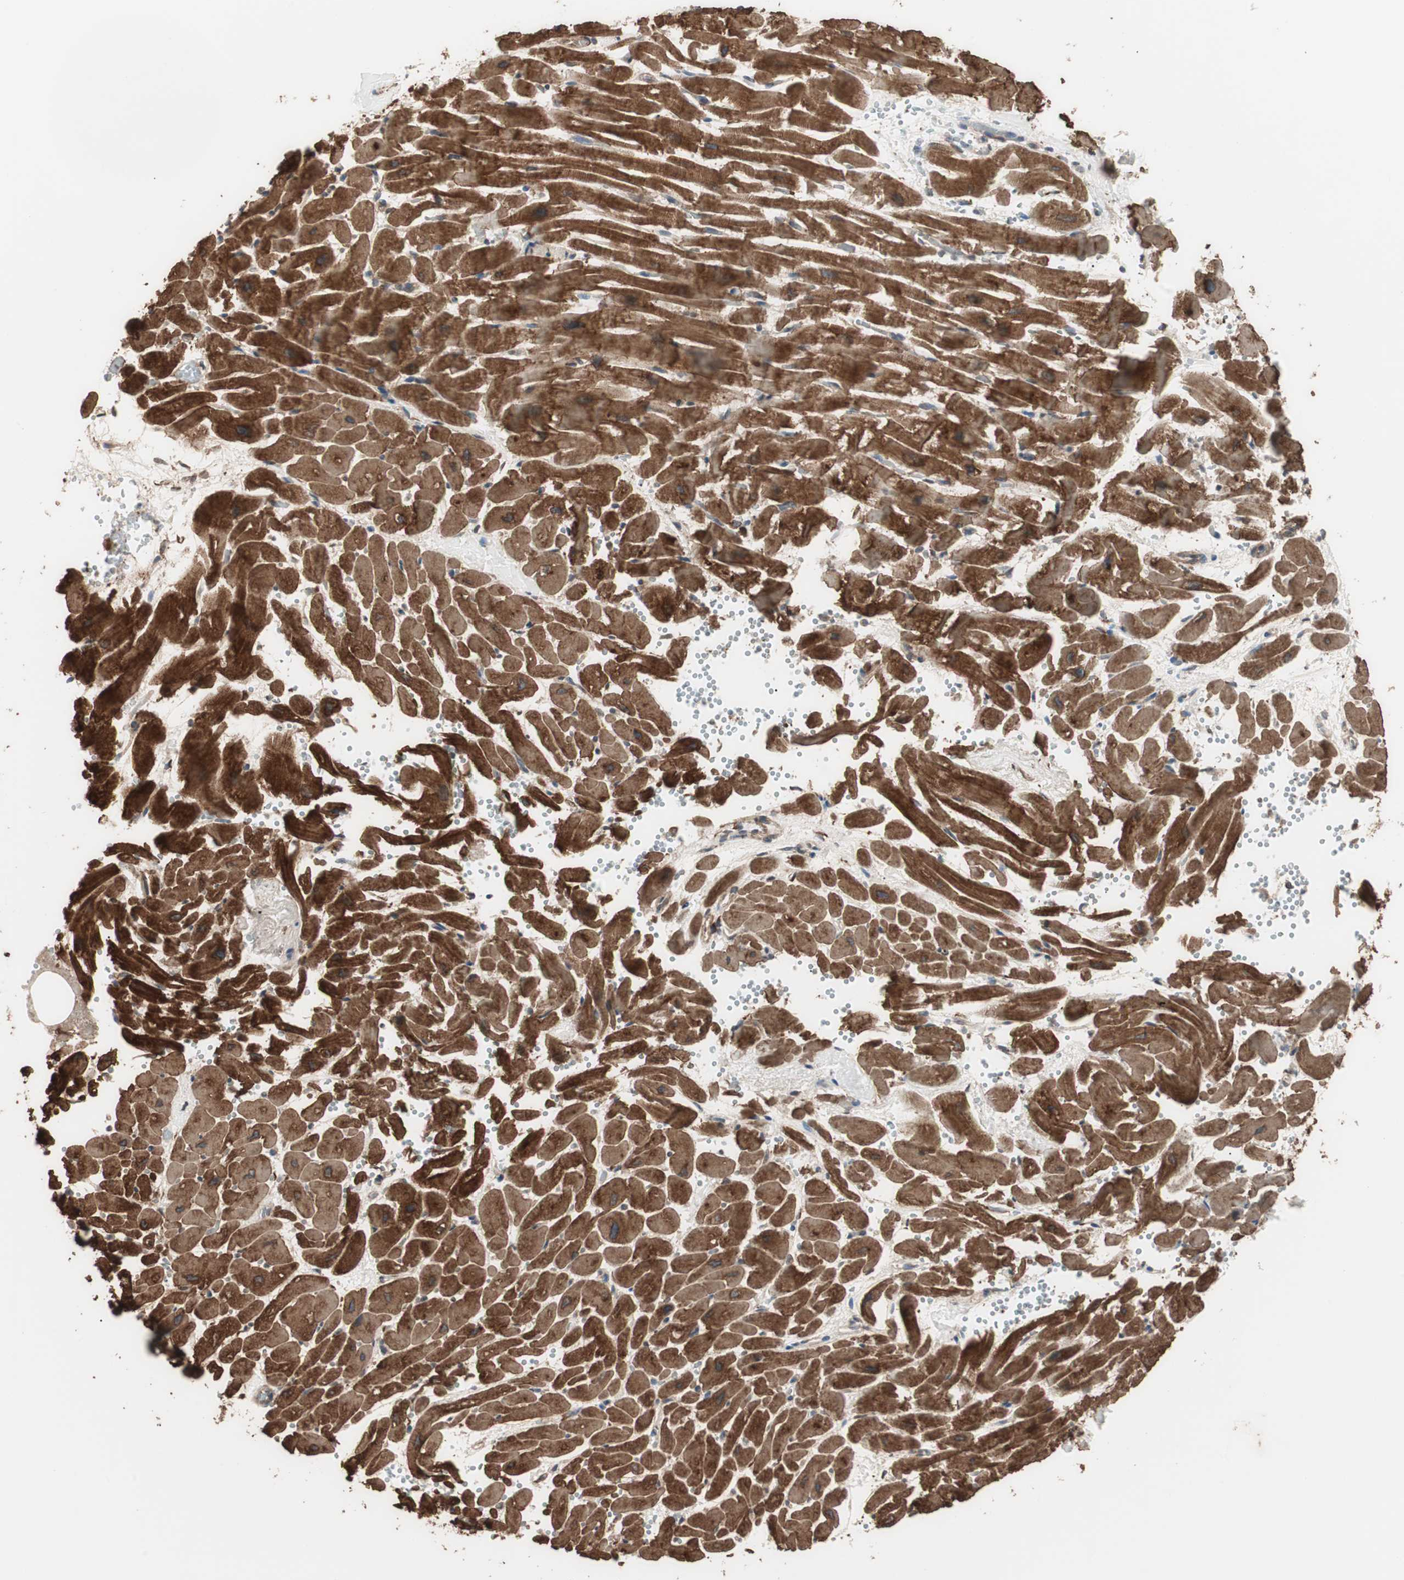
{"staining": {"intensity": "strong", "quantity": ">75%", "location": "cytoplasmic/membranous,nuclear"}, "tissue": "heart muscle", "cell_type": "Cardiomyocytes", "image_type": "normal", "snomed": [{"axis": "morphology", "description": "Normal tissue, NOS"}, {"axis": "topography", "description": "Heart"}], "caption": "A micrograph showing strong cytoplasmic/membranous,nuclear staining in approximately >75% of cardiomyocytes in normal heart muscle, as visualized by brown immunohistochemical staining.", "gene": "LZTS1", "patient": {"sex": "female", "age": 19}}